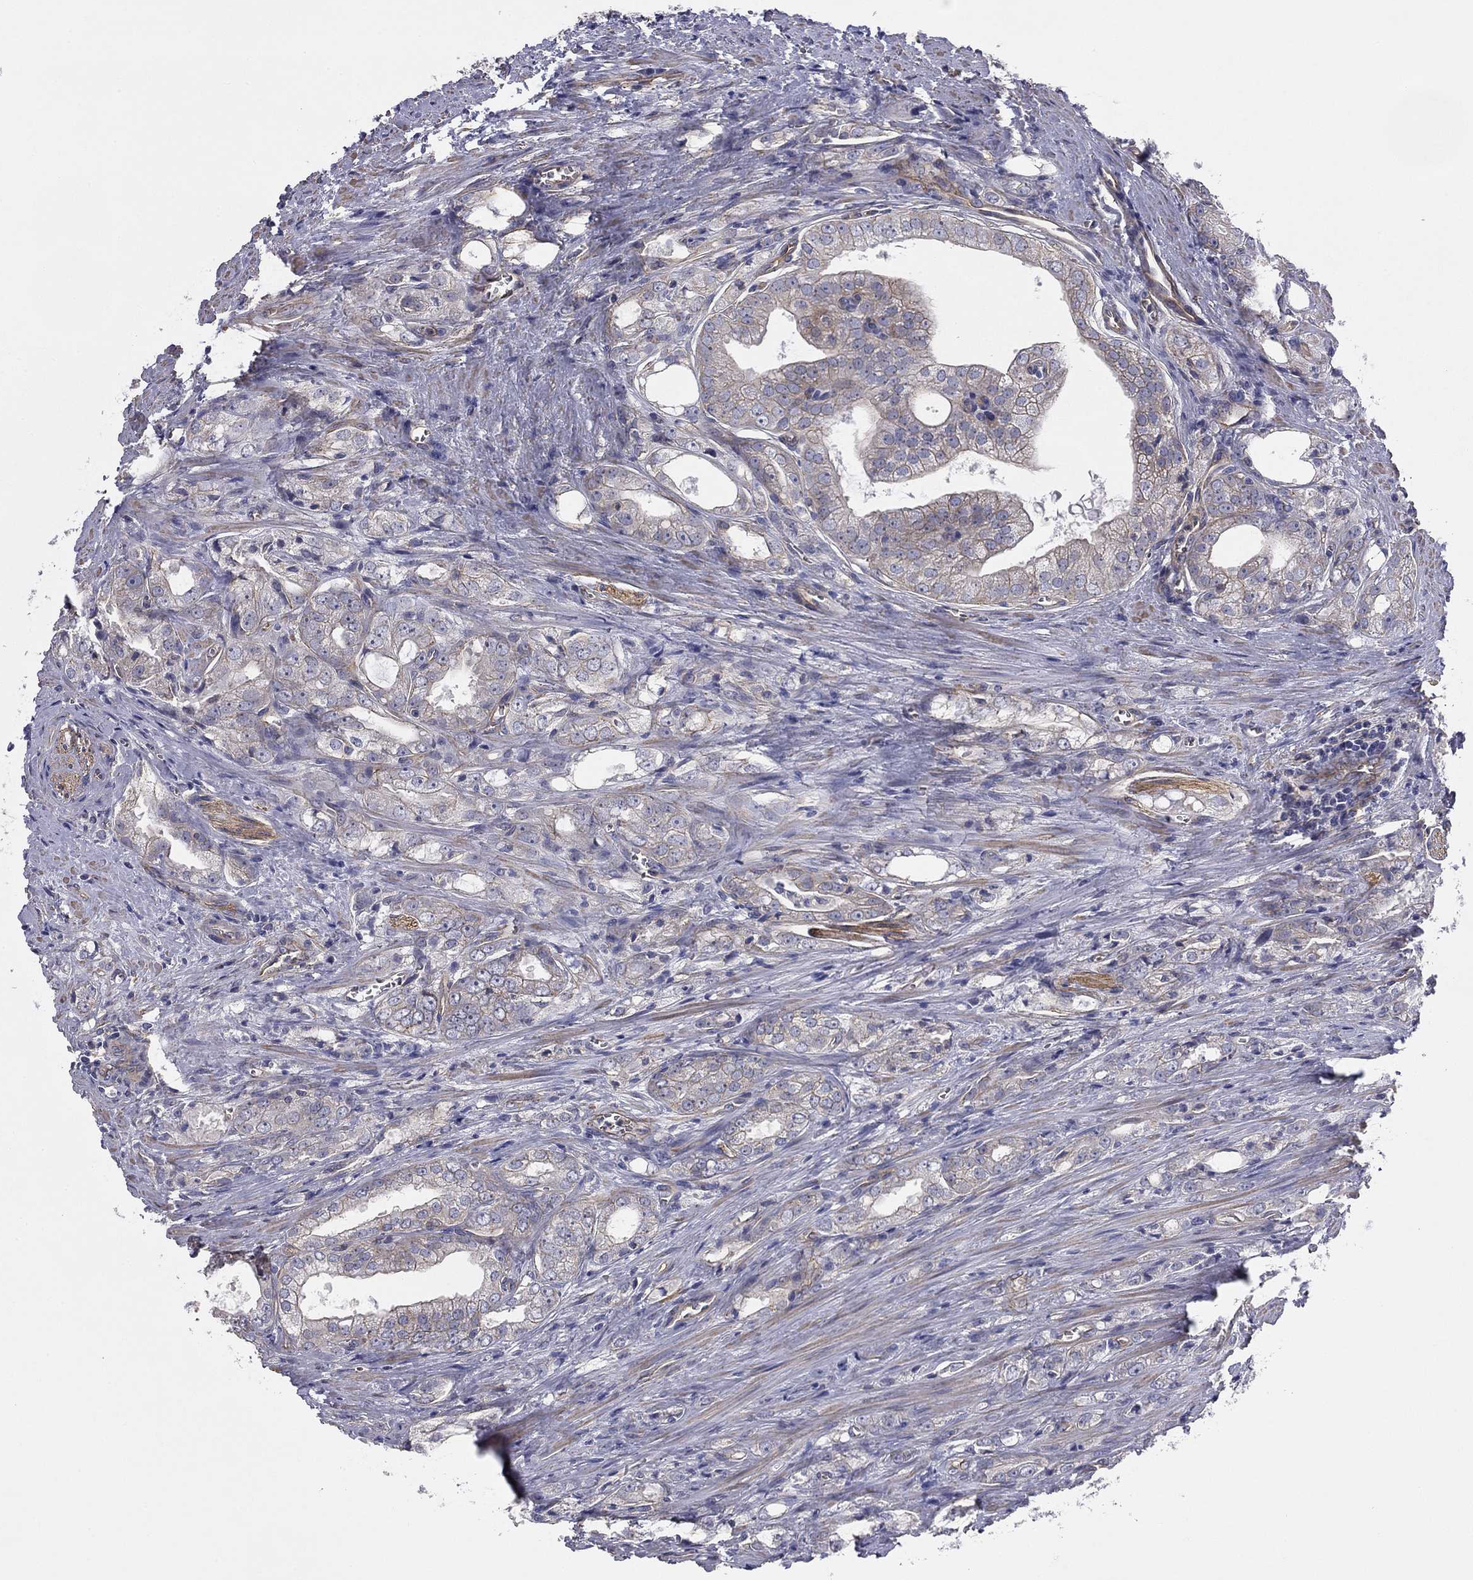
{"staining": {"intensity": "negative", "quantity": "none", "location": "none"}, "tissue": "prostate cancer", "cell_type": "Tumor cells", "image_type": "cancer", "snomed": [{"axis": "morphology", "description": "Adenocarcinoma, NOS"}, {"axis": "morphology", "description": "Adenocarcinoma, High grade"}, {"axis": "topography", "description": "Prostate"}], "caption": "The immunohistochemistry (IHC) photomicrograph has no significant positivity in tumor cells of prostate cancer tissue. (DAB IHC with hematoxylin counter stain).", "gene": "TCHH", "patient": {"sex": "male", "age": 70}}